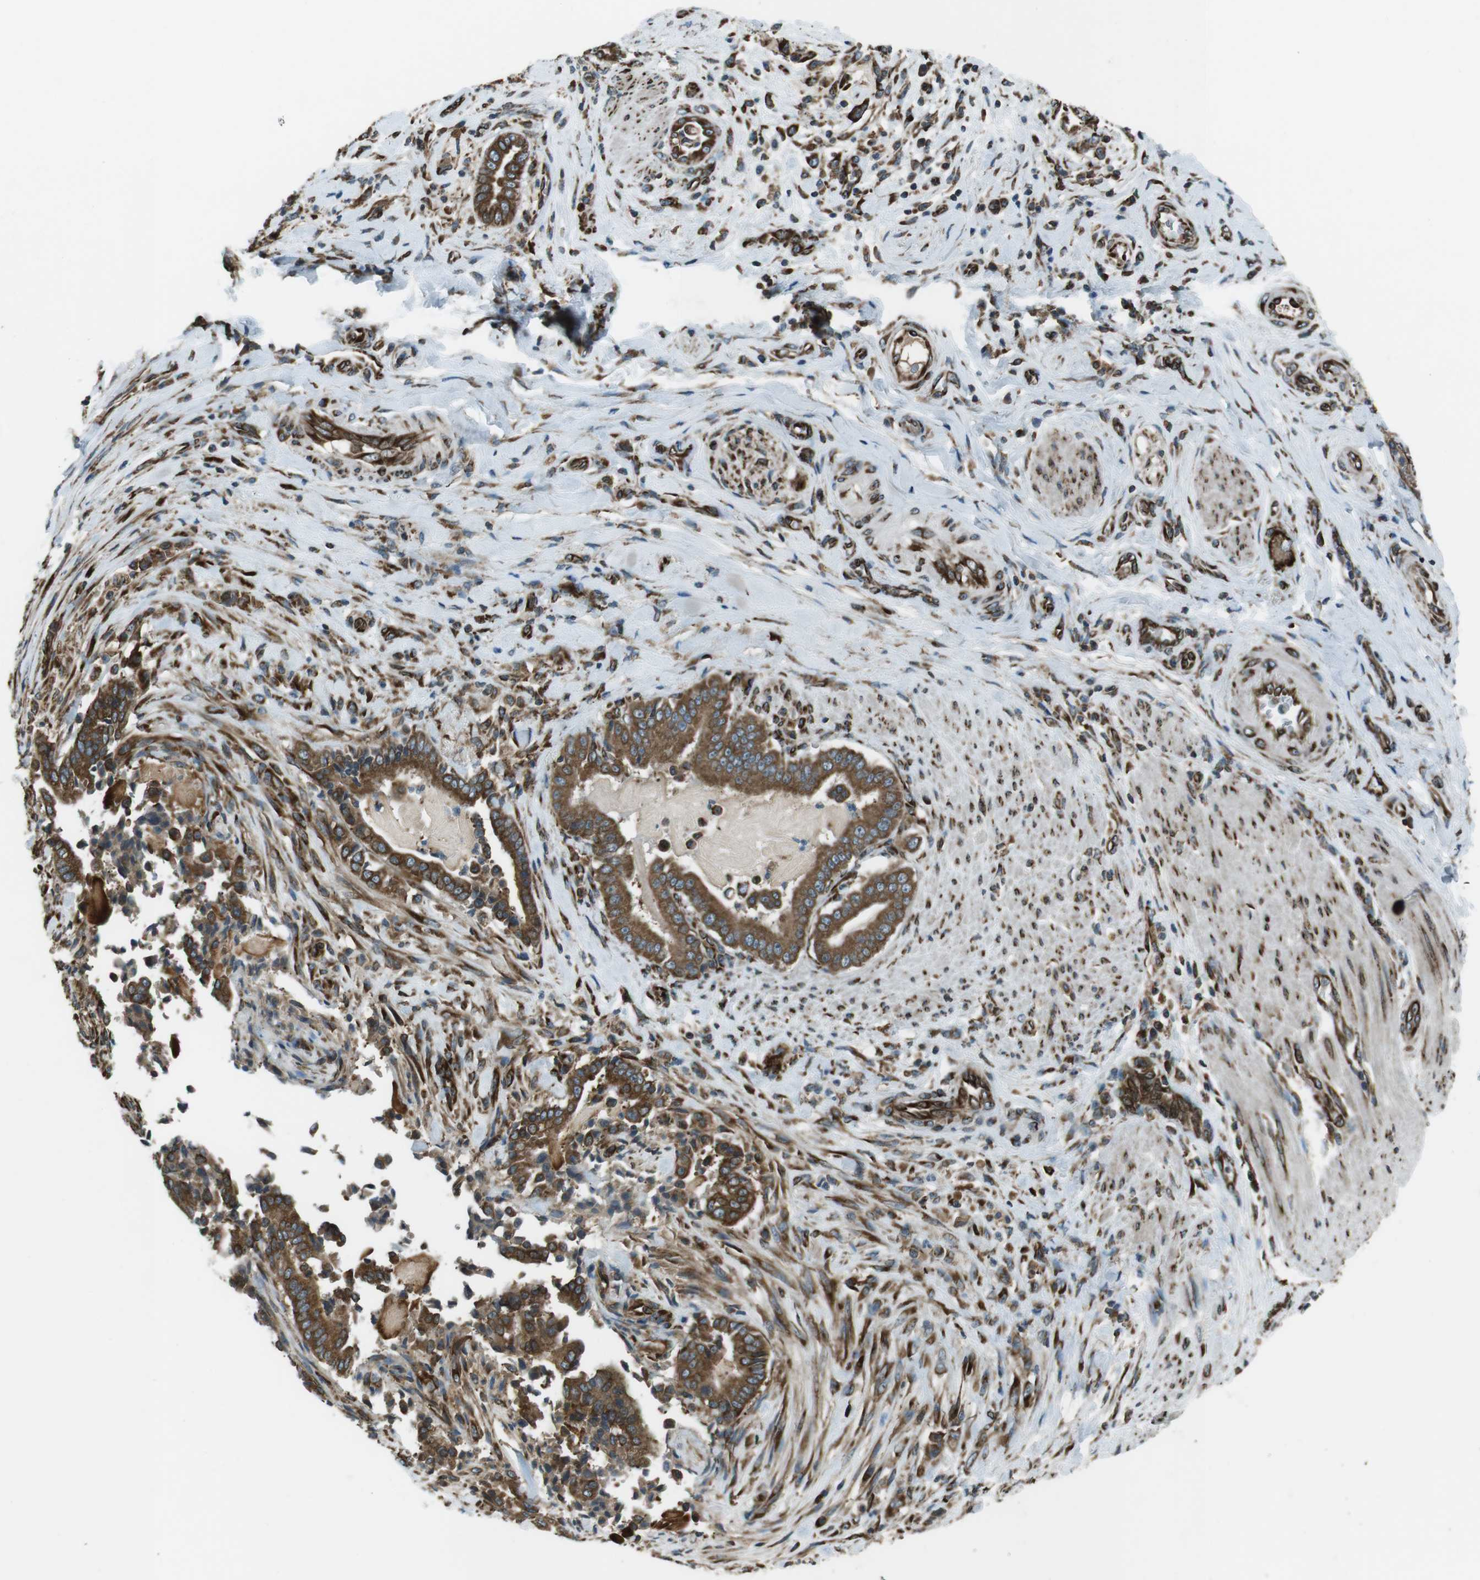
{"staining": {"intensity": "strong", "quantity": ">75%", "location": "cytoplasmic/membranous"}, "tissue": "pancreatic cancer", "cell_type": "Tumor cells", "image_type": "cancer", "snomed": [{"axis": "morphology", "description": "Normal tissue, NOS"}, {"axis": "morphology", "description": "Adenocarcinoma, NOS"}, {"axis": "topography", "description": "Pancreas"}], "caption": "DAB immunohistochemical staining of pancreatic adenocarcinoma demonstrates strong cytoplasmic/membranous protein staining in approximately >75% of tumor cells. (DAB (3,3'-diaminobenzidine) = brown stain, brightfield microscopy at high magnification).", "gene": "KTN1", "patient": {"sex": "male", "age": 63}}